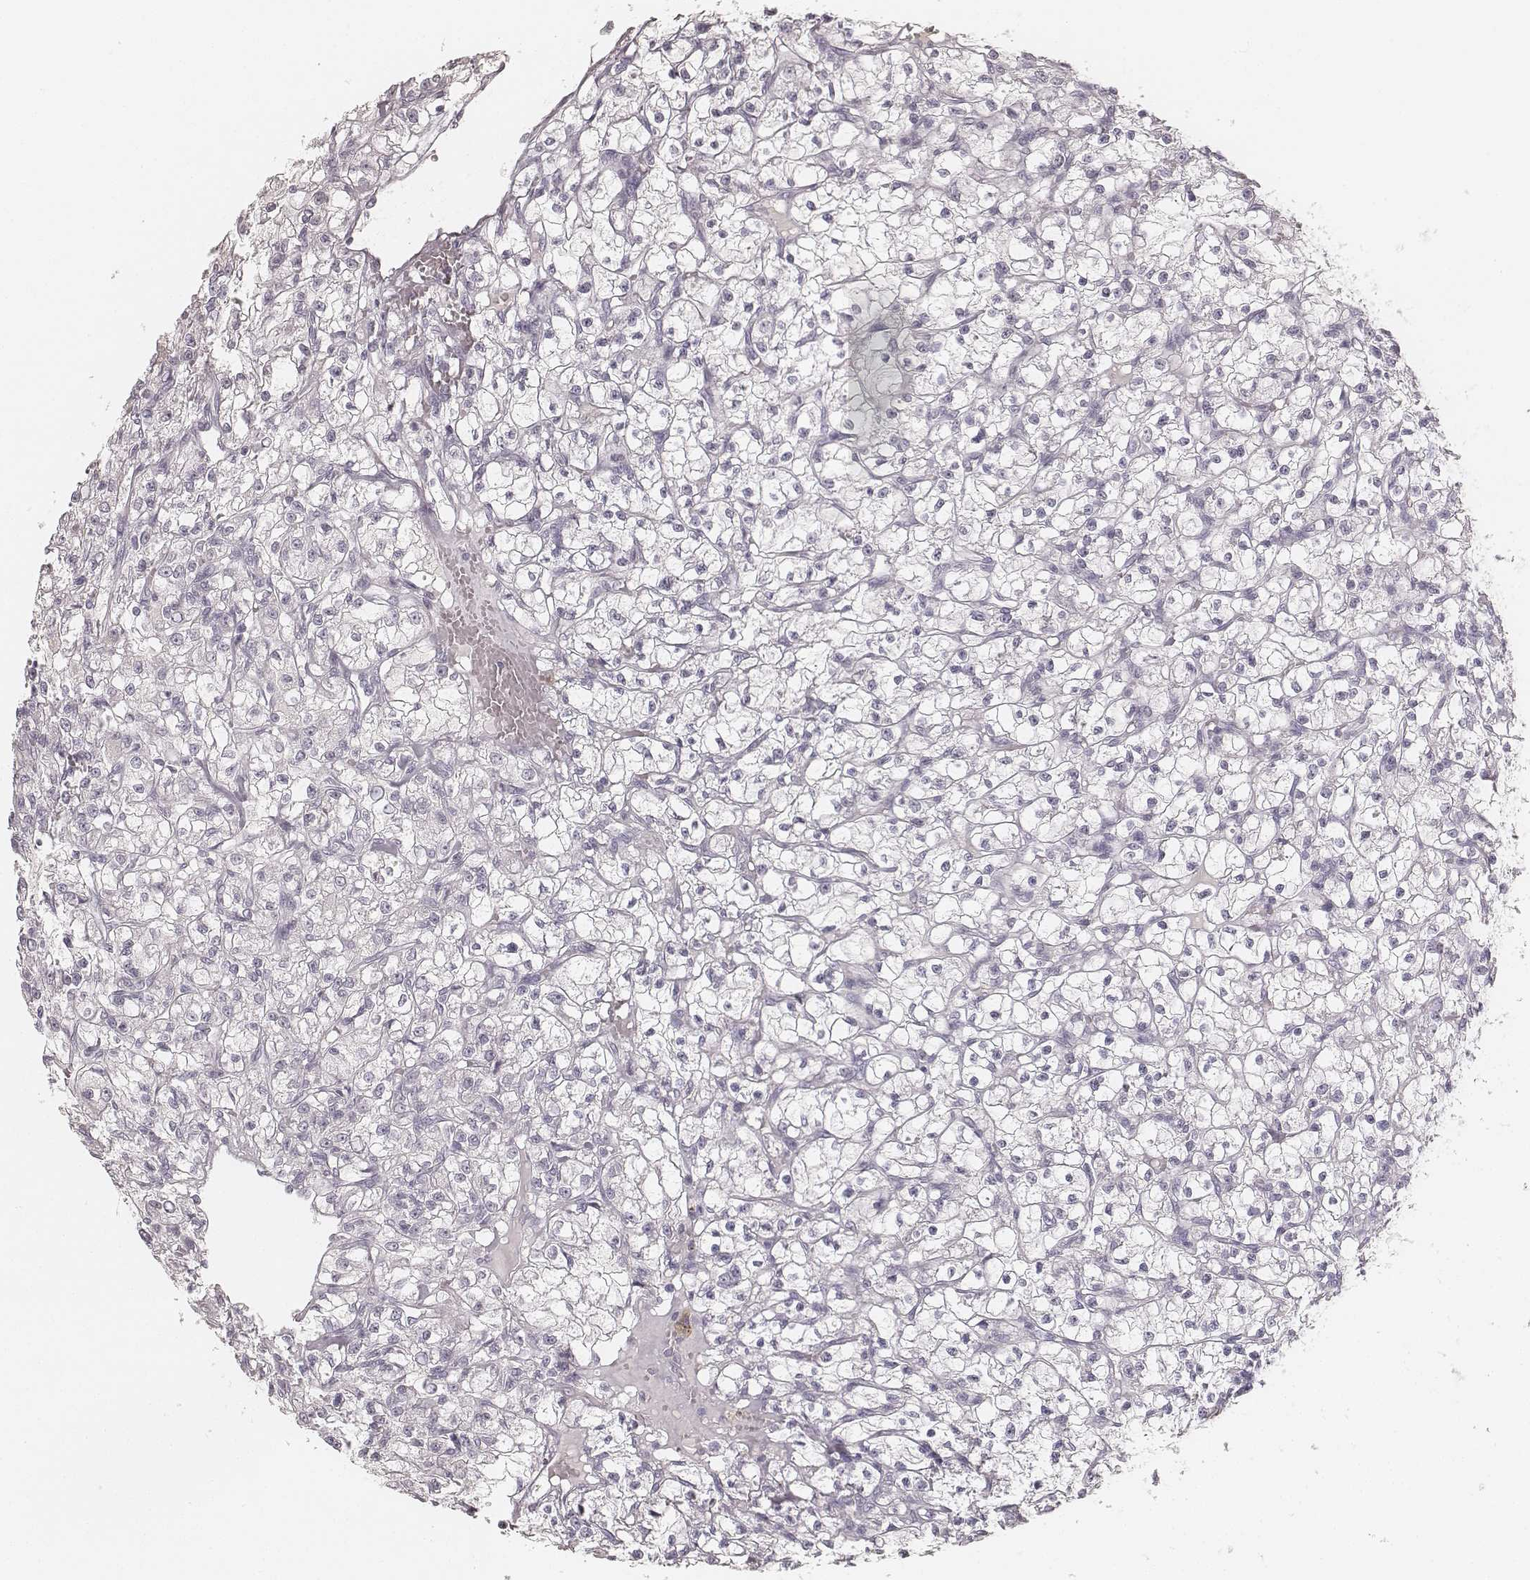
{"staining": {"intensity": "negative", "quantity": "none", "location": "none"}, "tissue": "renal cancer", "cell_type": "Tumor cells", "image_type": "cancer", "snomed": [{"axis": "morphology", "description": "Adenocarcinoma, NOS"}, {"axis": "topography", "description": "Kidney"}], "caption": "Human renal cancer stained for a protein using immunohistochemistry demonstrates no positivity in tumor cells.", "gene": "KRT31", "patient": {"sex": "female", "age": 59}}